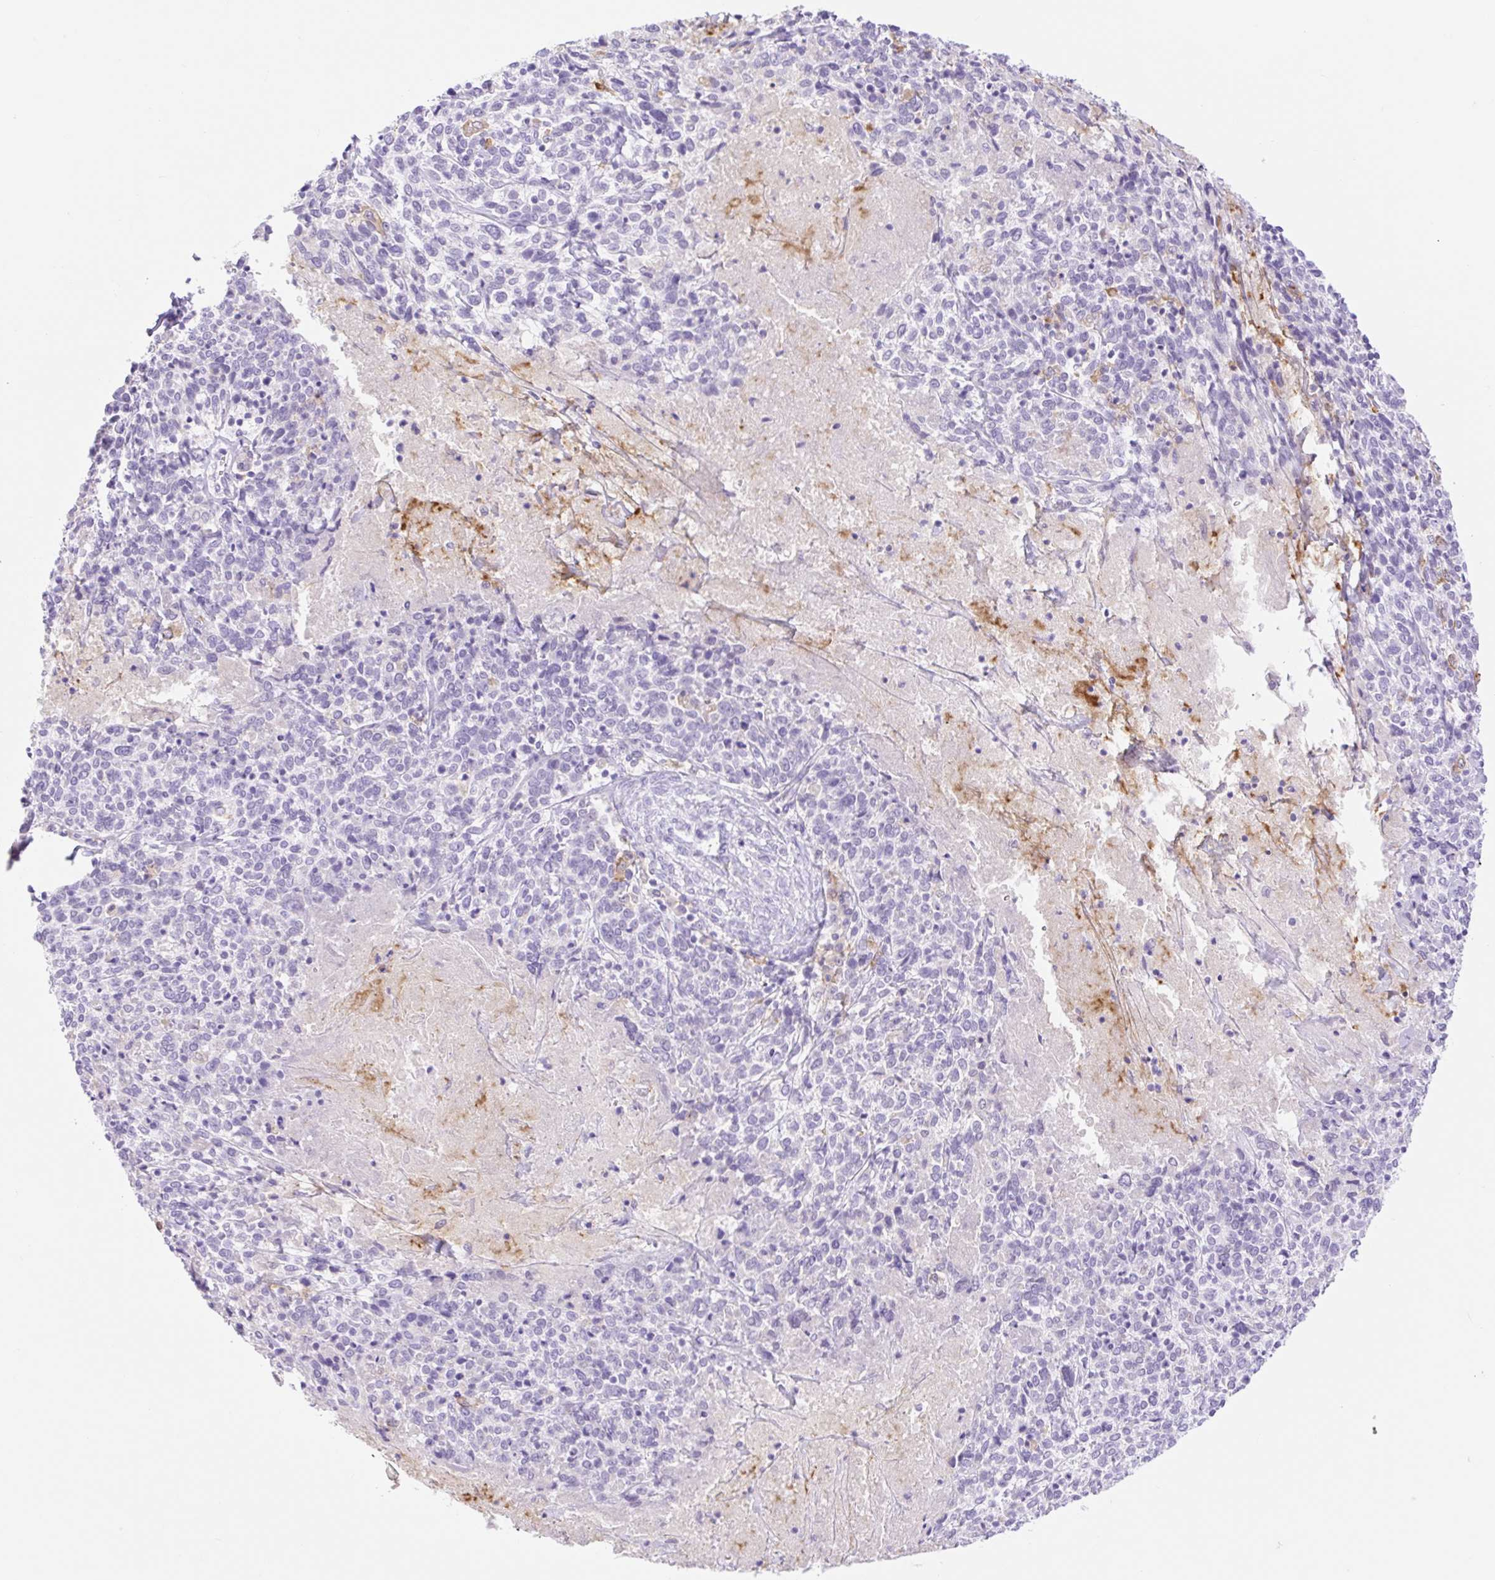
{"staining": {"intensity": "negative", "quantity": "none", "location": "none"}, "tissue": "cervical cancer", "cell_type": "Tumor cells", "image_type": "cancer", "snomed": [{"axis": "morphology", "description": "Squamous cell carcinoma, NOS"}, {"axis": "topography", "description": "Cervix"}], "caption": "Tumor cells show no significant staining in cervical cancer (squamous cell carcinoma).", "gene": "SIGLEC1", "patient": {"sex": "female", "age": 46}}